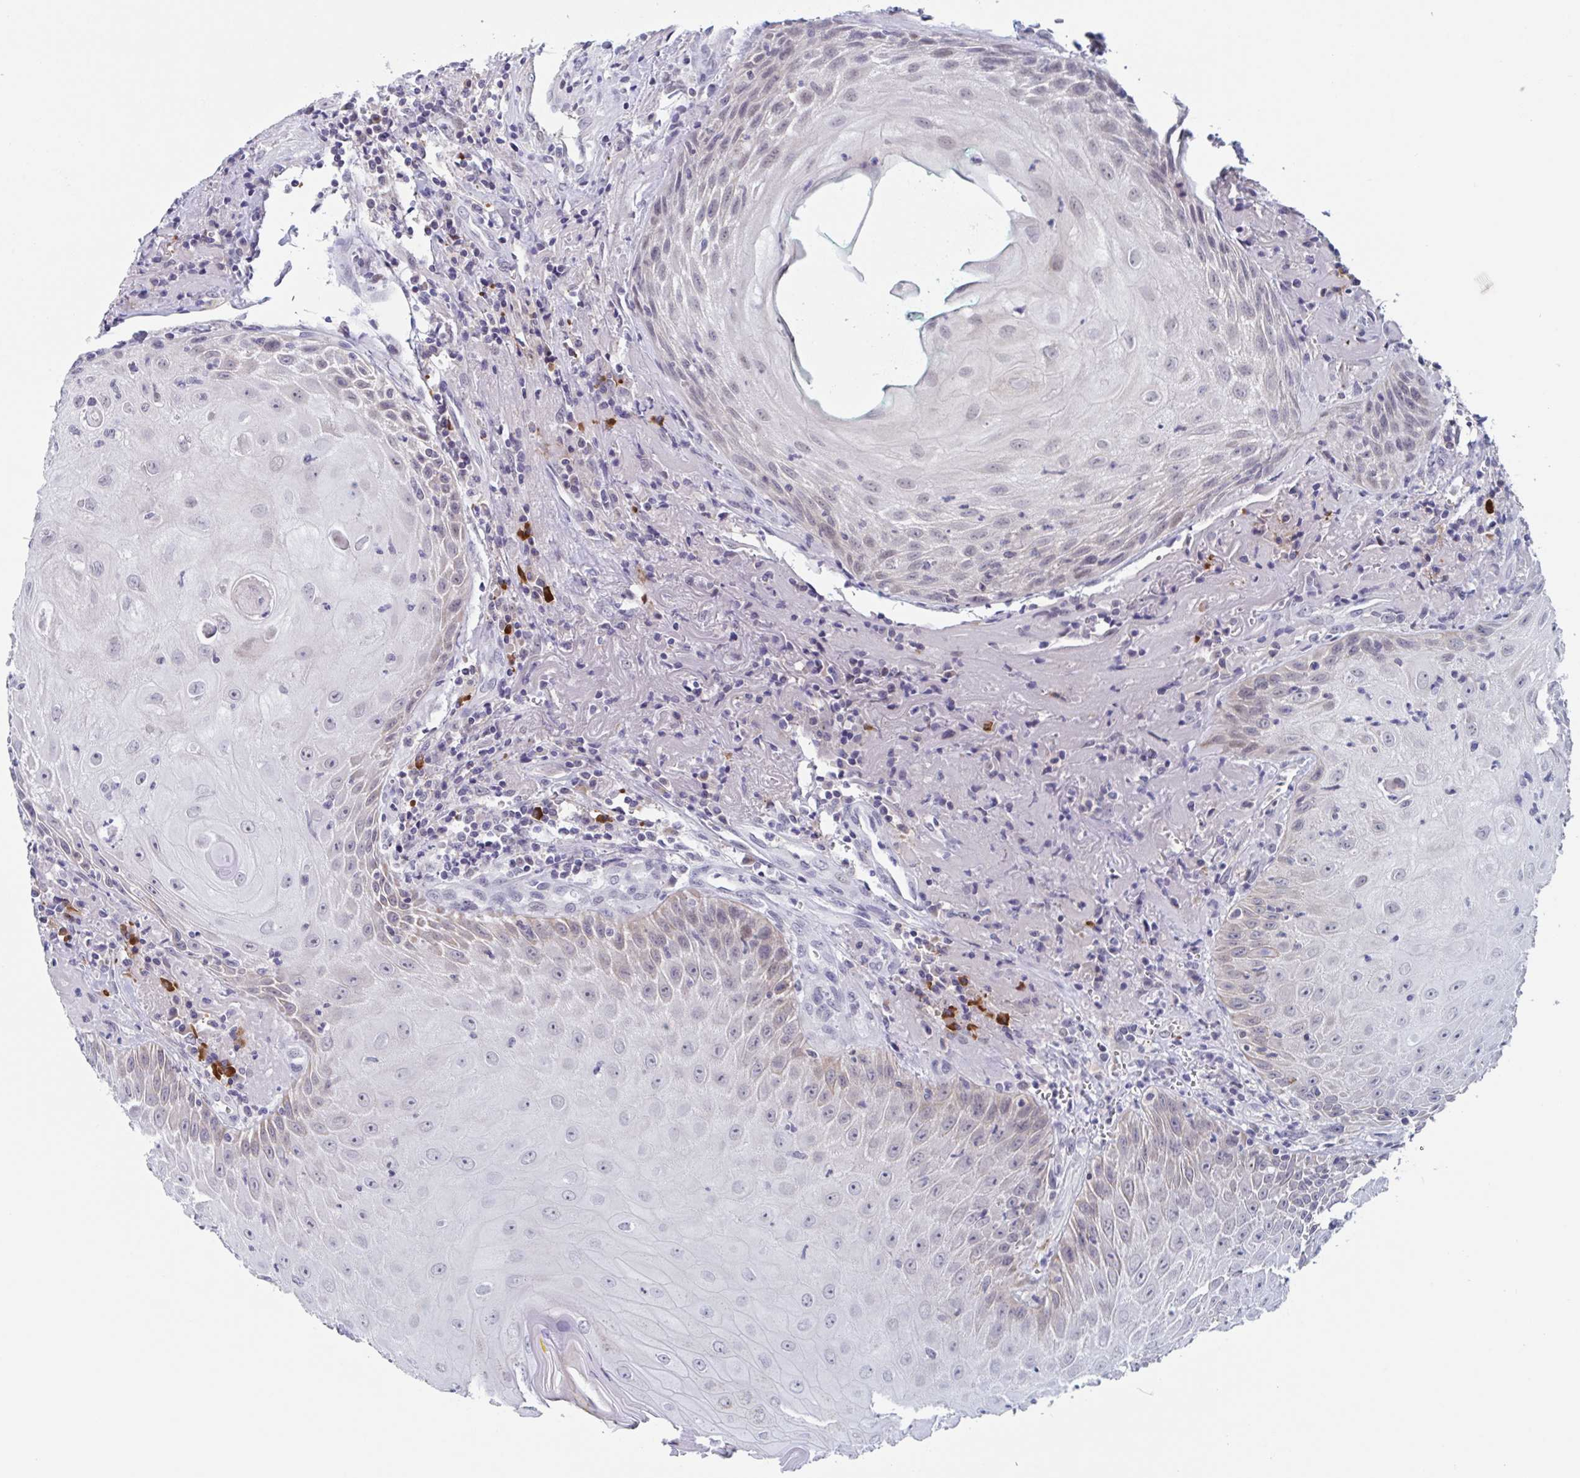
{"staining": {"intensity": "weak", "quantity": "<25%", "location": "nuclear"}, "tissue": "head and neck cancer", "cell_type": "Tumor cells", "image_type": "cancer", "snomed": [{"axis": "morphology", "description": "Normal tissue, NOS"}, {"axis": "morphology", "description": "Squamous cell carcinoma, NOS"}, {"axis": "topography", "description": "Oral tissue"}, {"axis": "topography", "description": "Head-Neck"}], "caption": "Immunohistochemistry image of neoplastic tissue: human head and neck cancer stained with DAB demonstrates no significant protein expression in tumor cells.", "gene": "KDM4D", "patient": {"sex": "female", "age": 70}}